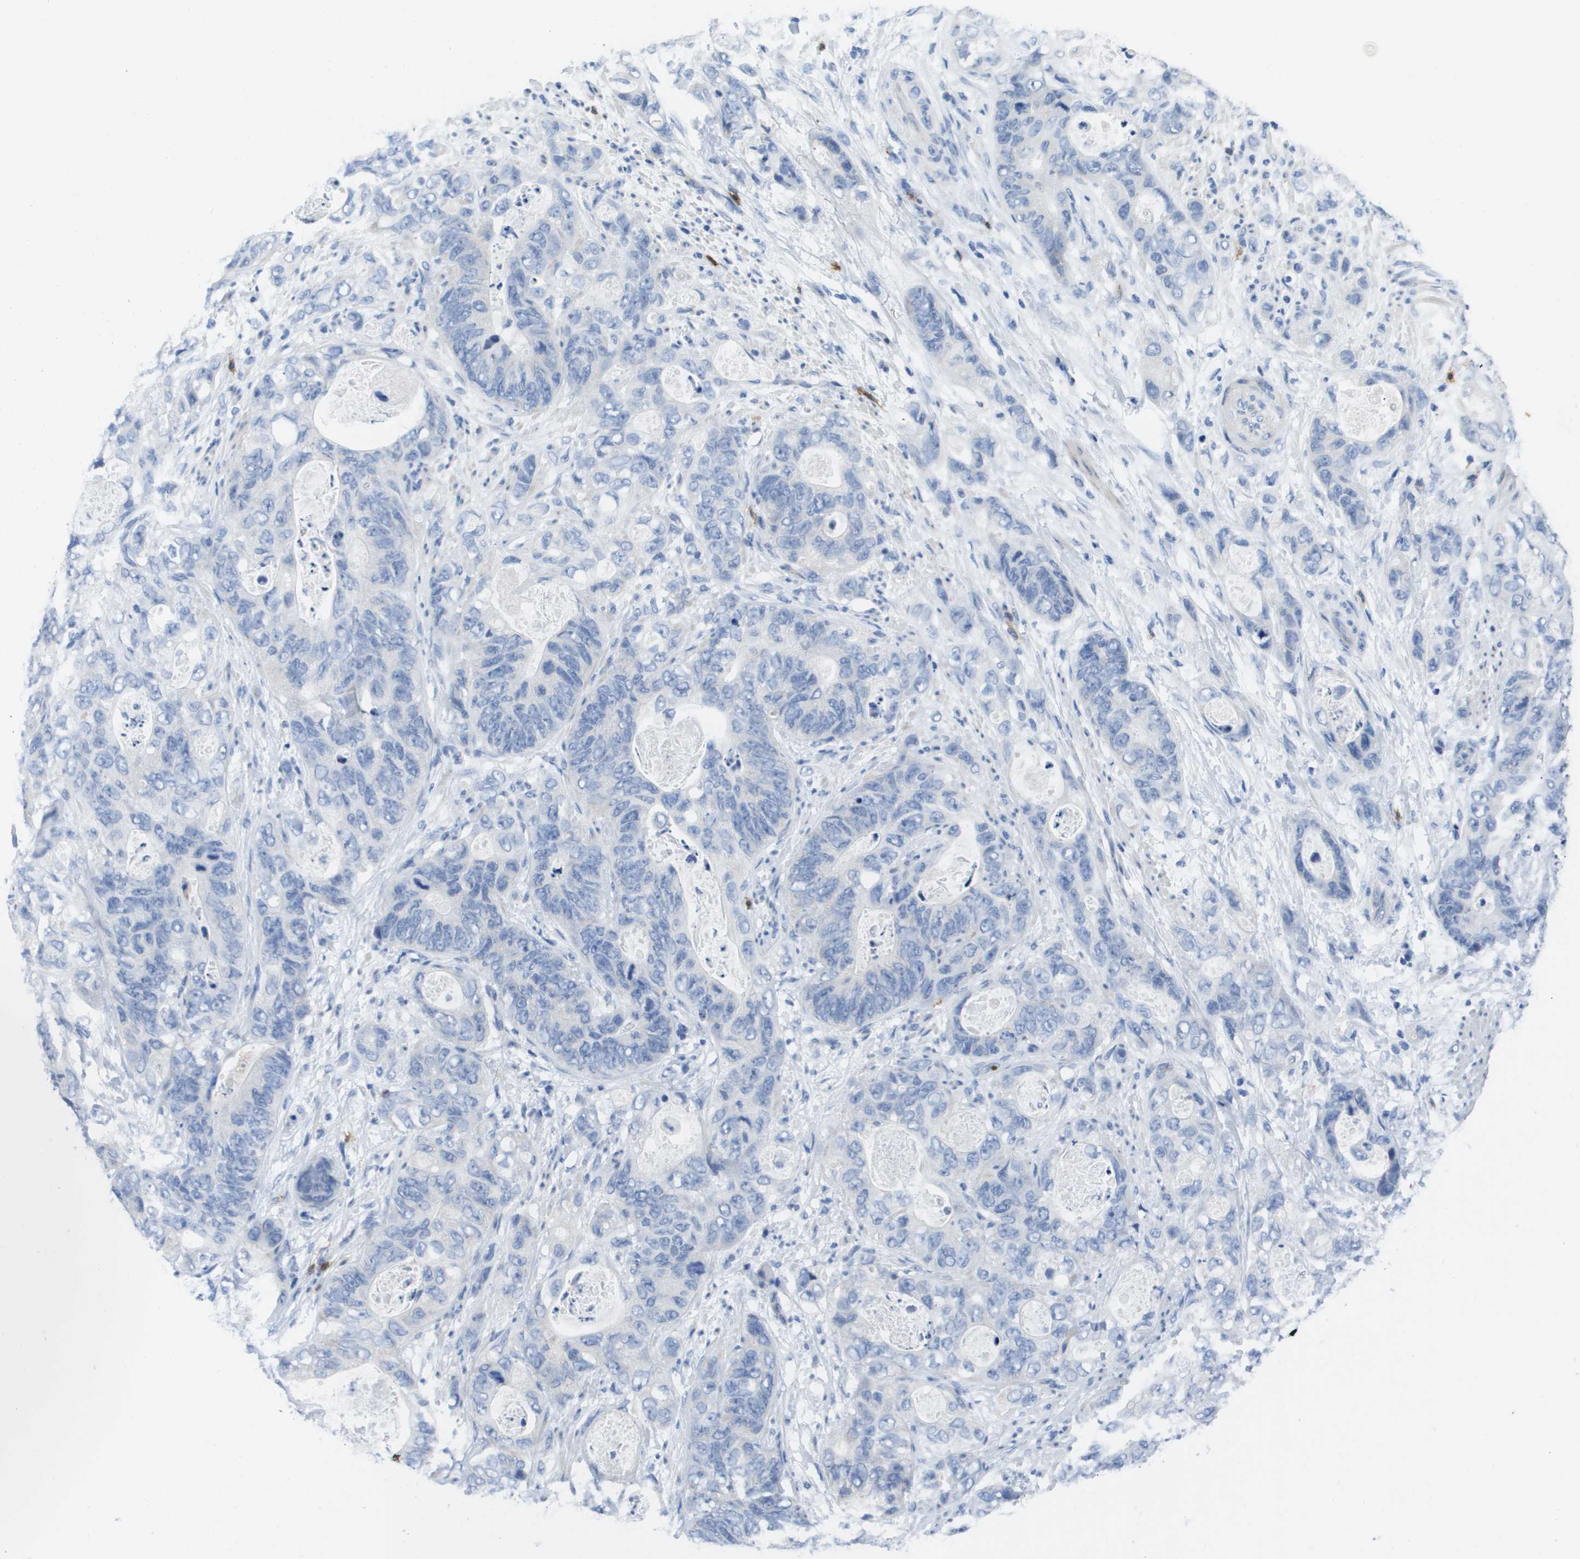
{"staining": {"intensity": "negative", "quantity": "none", "location": "none"}, "tissue": "stomach cancer", "cell_type": "Tumor cells", "image_type": "cancer", "snomed": [{"axis": "morphology", "description": "Adenocarcinoma, NOS"}, {"axis": "topography", "description": "Stomach"}], "caption": "Tumor cells are negative for brown protein staining in stomach cancer.", "gene": "MS4A1", "patient": {"sex": "female", "age": 89}}